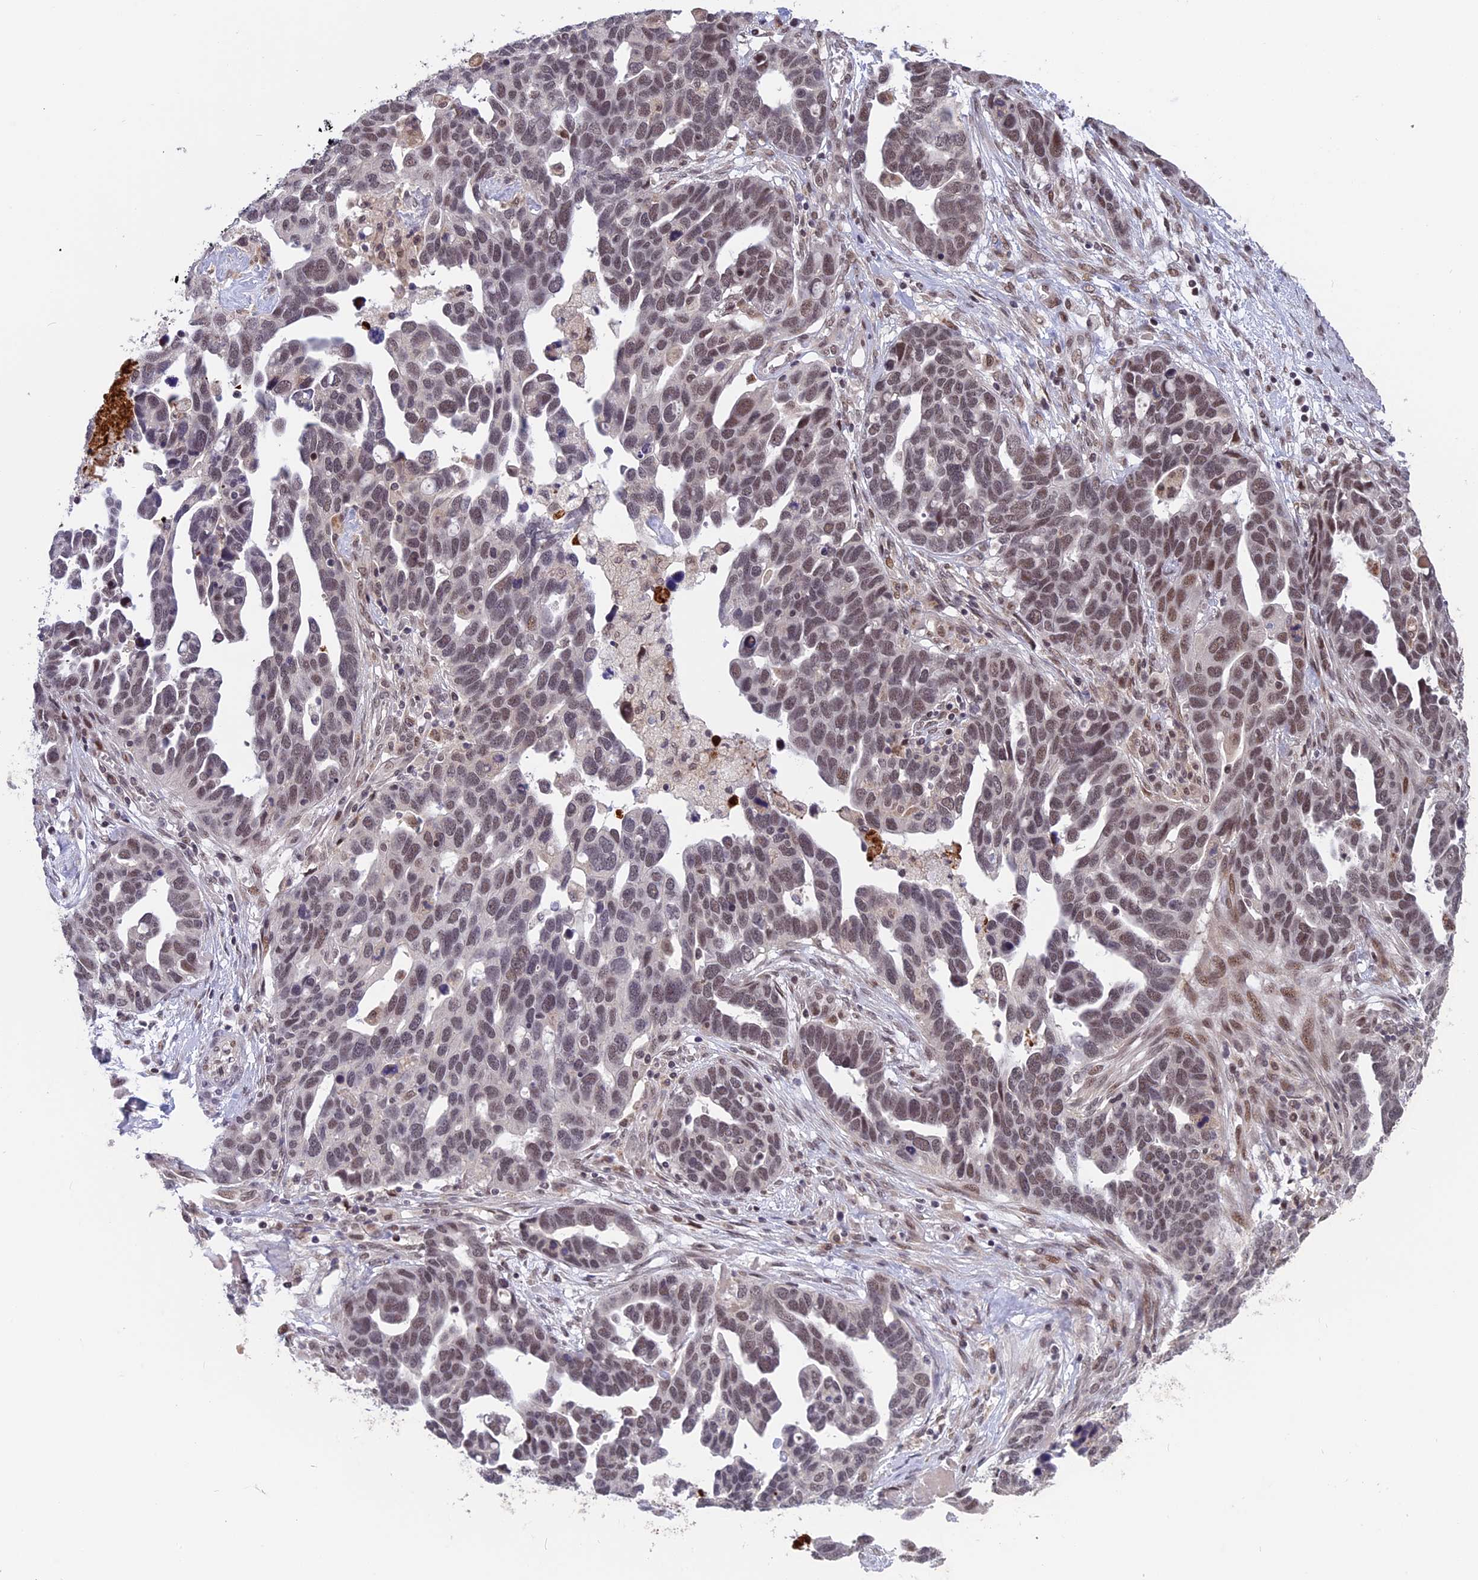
{"staining": {"intensity": "weak", "quantity": "25%-75%", "location": "nuclear"}, "tissue": "ovarian cancer", "cell_type": "Tumor cells", "image_type": "cancer", "snomed": [{"axis": "morphology", "description": "Cystadenocarcinoma, serous, NOS"}, {"axis": "topography", "description": "Ovary"}], "caption": "Weak nuclear staining is present in about 25%-75% of tumor cells in ovarian cancer (serous cystadenocarcinoma).", "gene": "POLR2C", "patient": {"sex": "female", "age": 54}}